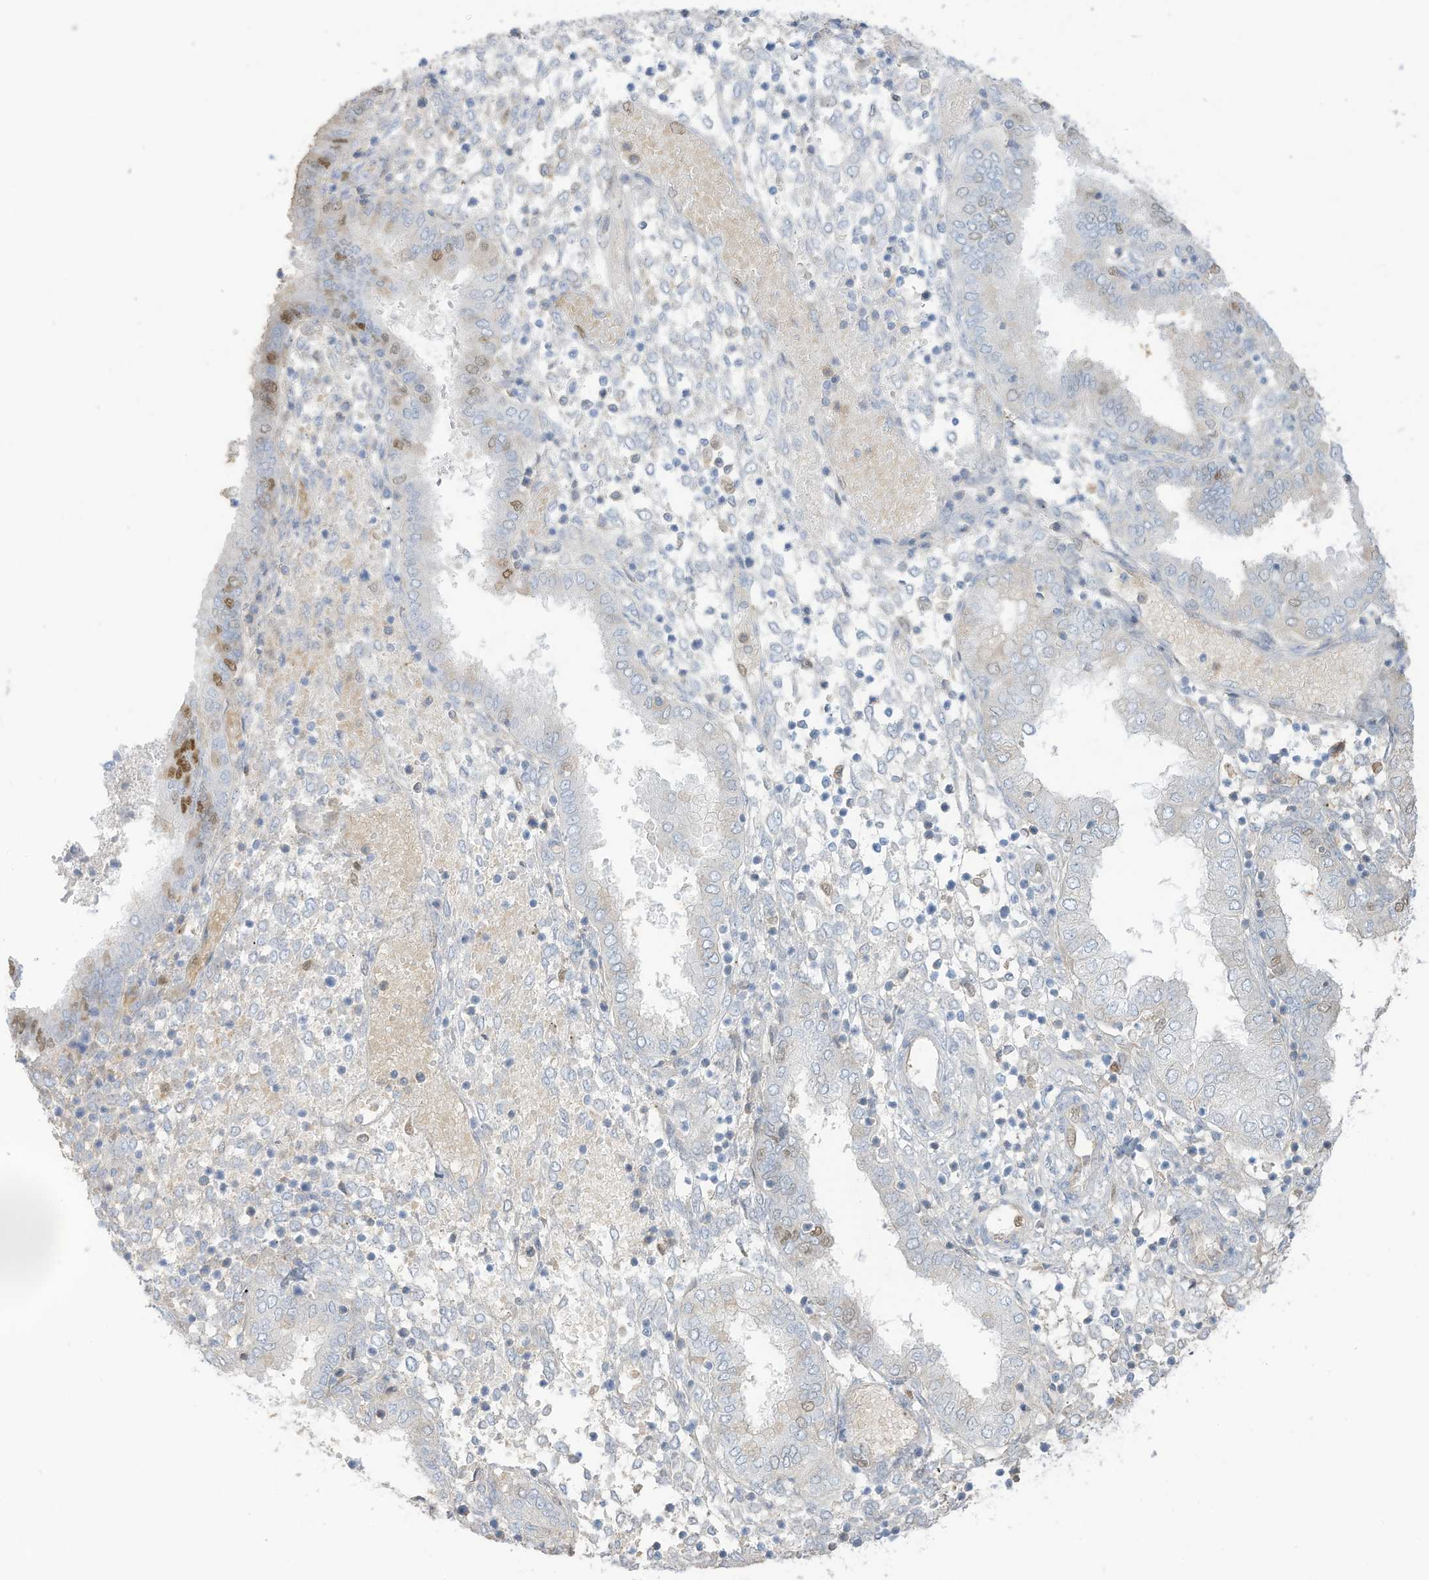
{"staining": {"intensity": "weak", "quantity": "<25%", "location": "cytoplasmic/membranous"}, "tissue": "endometrium", "cell_type": "Cells in endometrial stroma", "image_type": "normal", "snomed": [{"axis": "morphology", "description": "Normal tissue, NOS"}, {"axis": "topography", "description": "Endometrium"}], "caption": "This is an IHC micrograph of benign human endometrium. There is no staining in cells in endometrial stroma.", "gene": "HSD17B13", "patient": {"sex": "female", "age": 53}}